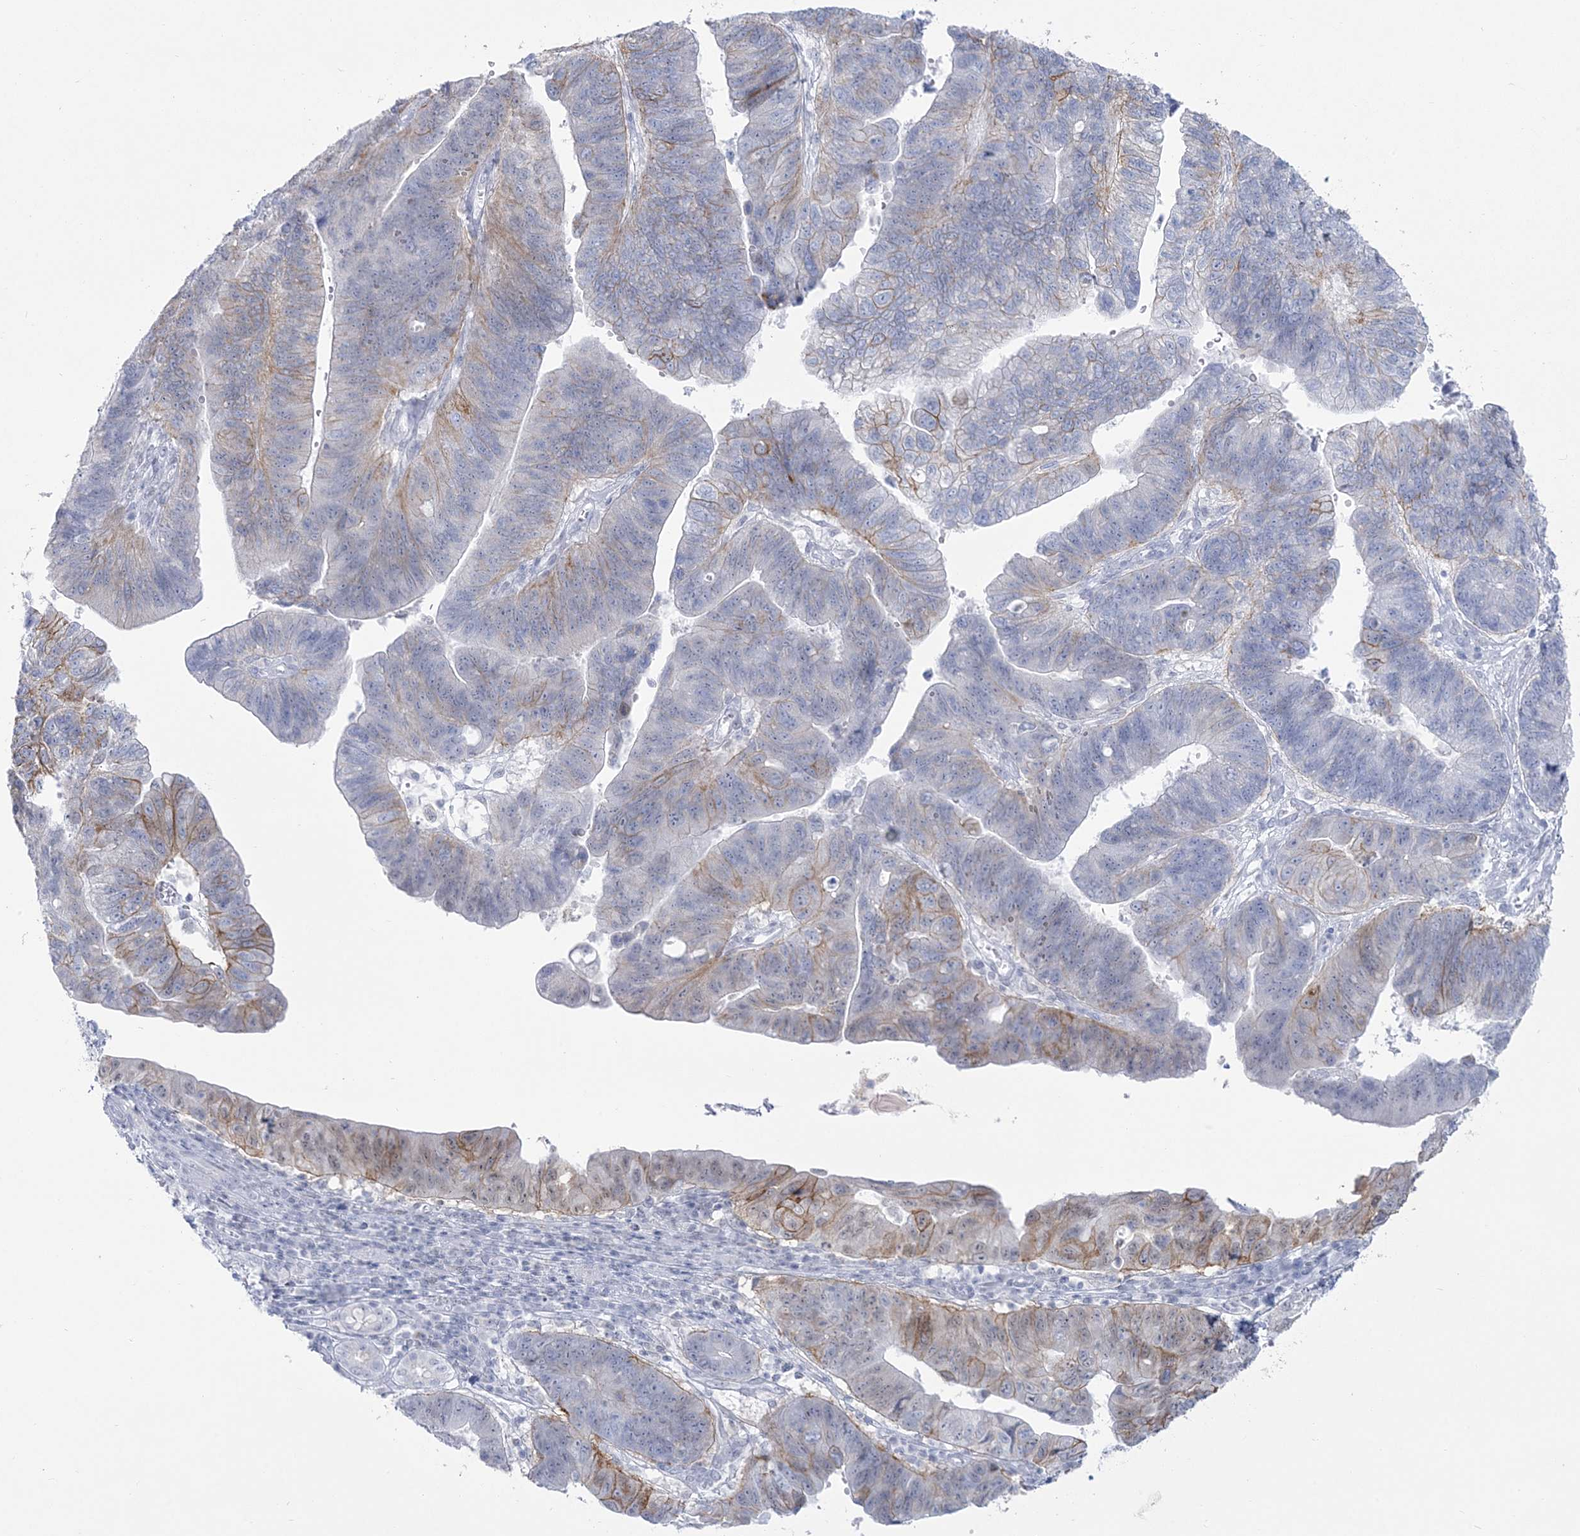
{"staining": {"intensity": "moderate", "quantity": "<25%", "location": "cytoplasmic/membranous"}, "tissue": "stomach cancer", "cell_type": "Tumor cells", "image_type": "cancer", "snomed": [{"axis": "morphology", "description": "Adenocarcinoma, NOS"}, {"axis": "topography", "description": "Stomach"}], "caption": "Immunohistochemistry (IHC) (DAB) staining of human adenocarcinoma (stomach) displays moderate cytoplasmic/membranous protein staining in approximately <25% of tumor cells. Immunohistochemistry (IHC) stains the protein in brown and the nuclei are stained blue.", "gene": "ZNF843", "patient": {"sex": "male", "age": 59}}